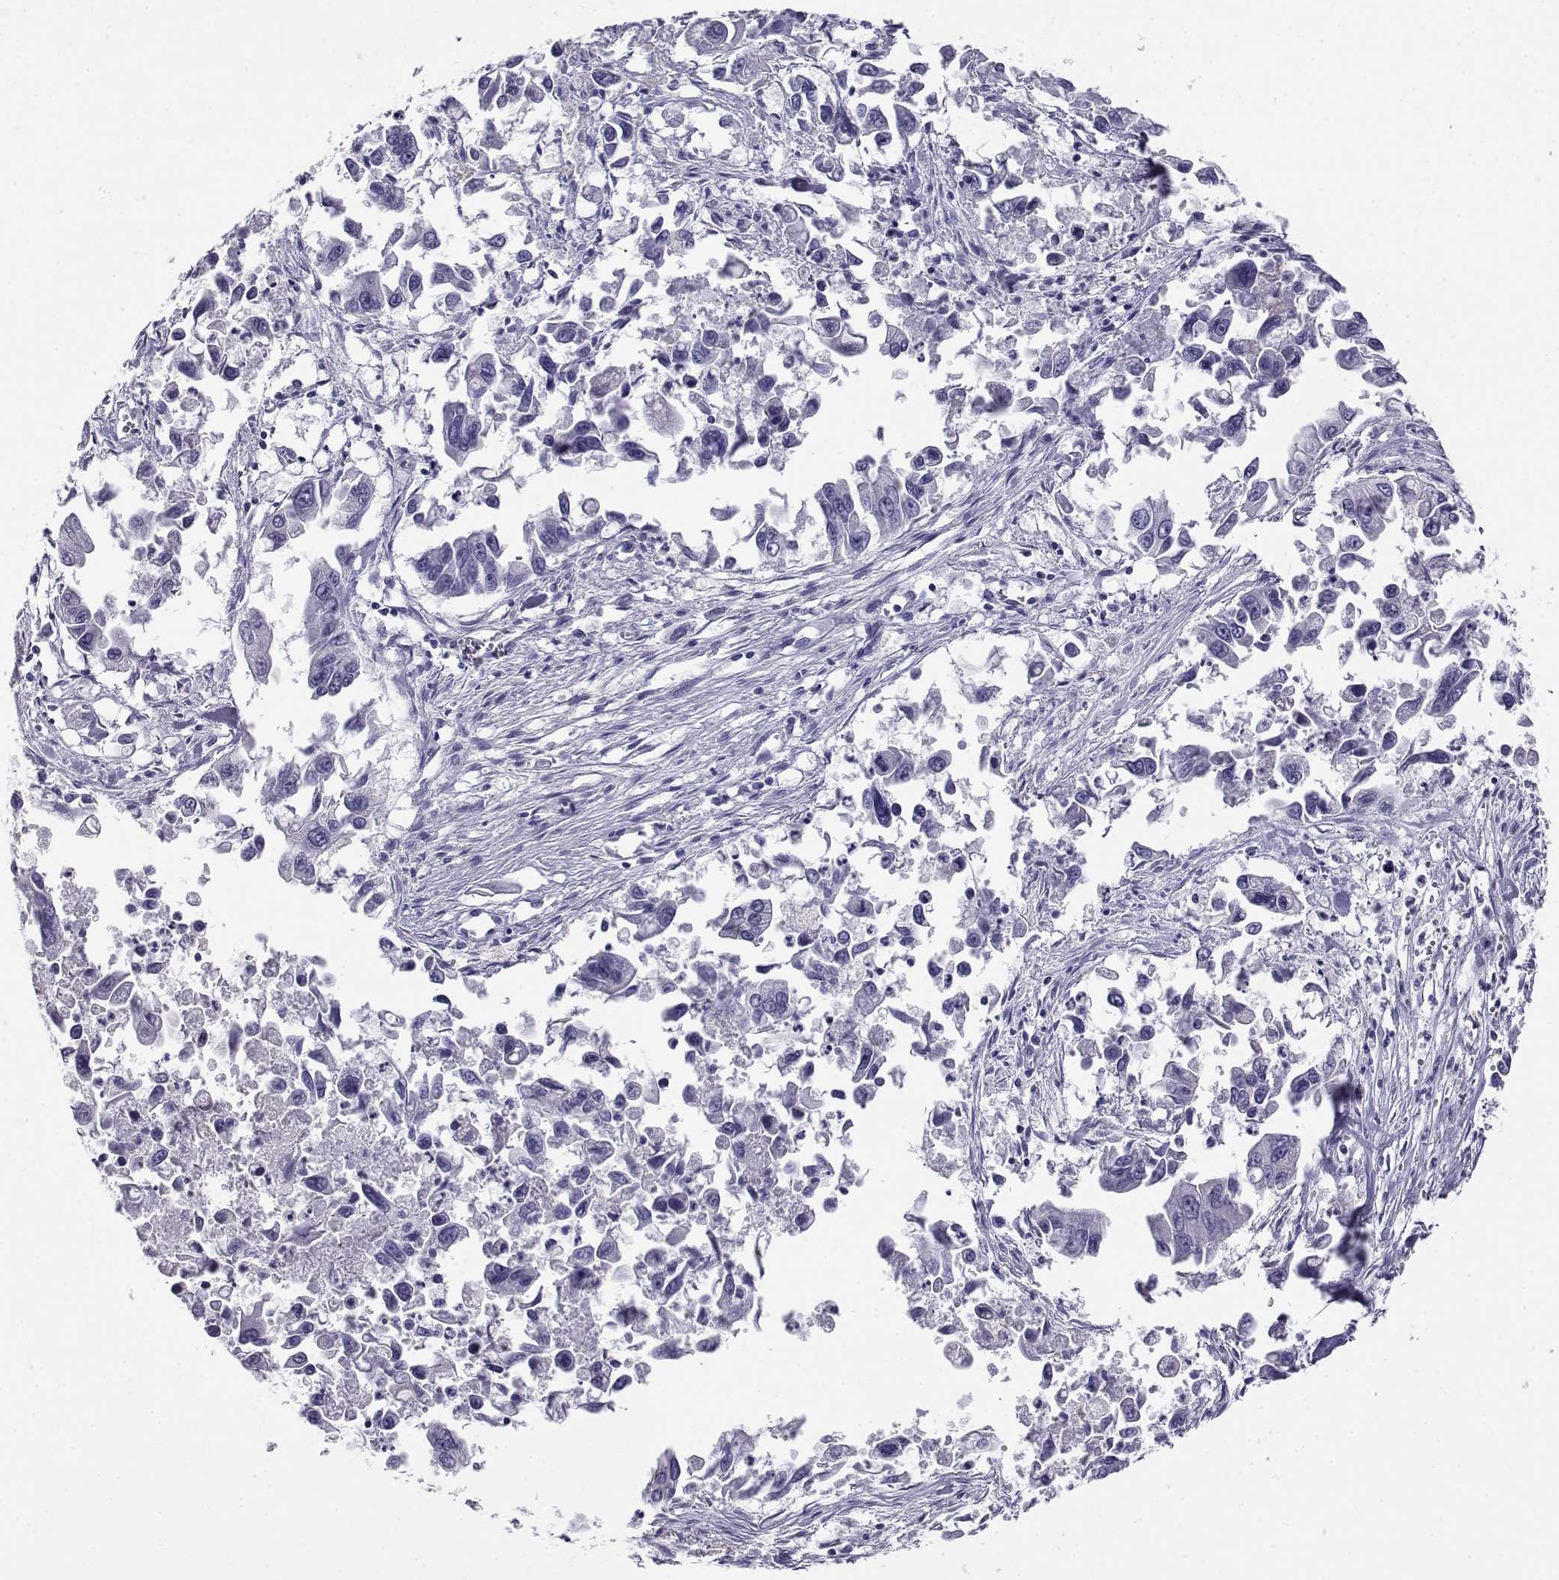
{"staining": {"intensity": "negative", "quantity": "none", "location": "none"}, "tissue": "pancreatic cancer", "cell_type": "Tumor cells", "image_type": "cancer", "snomed": [{"axis": "morphology", "description": "Adenocarcinoma, NOS"}, {"axis": "topography", "description": "Pancreas"}], "caption": "Image shows no protein positivity in tumor cells of pancreatic cancer tissue.", "gene": "CABS1", "patient": {"sex": "female", "age": 83}}